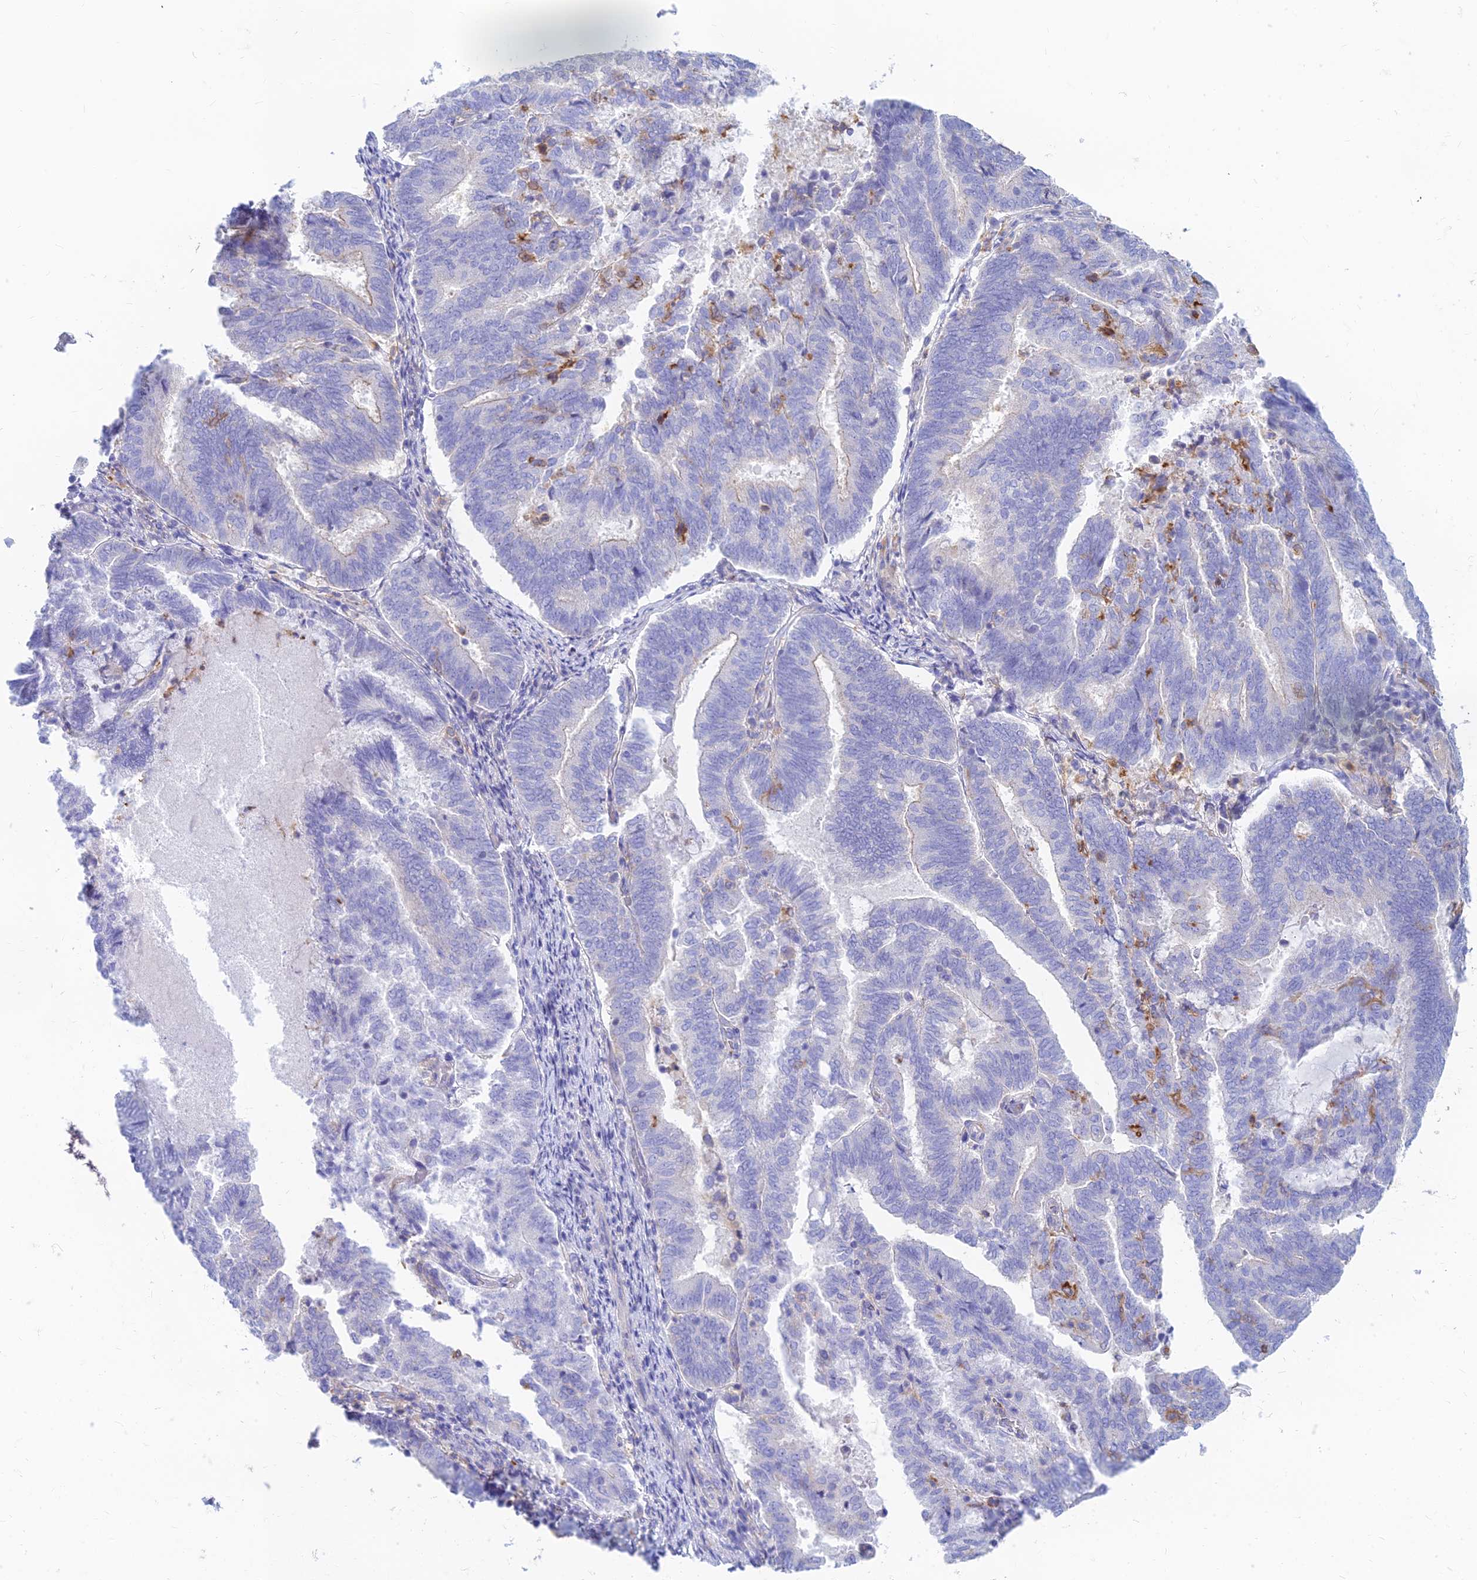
{"staining": {"intensity": "negative", "quantity": "none", "location": "none"}, "tissue": "endometrial cancer", "cell_type": "Tumor cells", "image_type": "cancer", "snomed": [{"axis": "morphology", "description": "Adenocarcinoma, NOS"}, {"axis": "topography", "description": "Endometrium"}], "caption": "Photomicrograph shows no protein positivity in tumor cells of endometrial cancer (adenocarcinoma) tissue. (IHC, brightfield microscopy, high magnification).", "gene": "STRN4", "patient": {"sex": "female", "age": 80}}